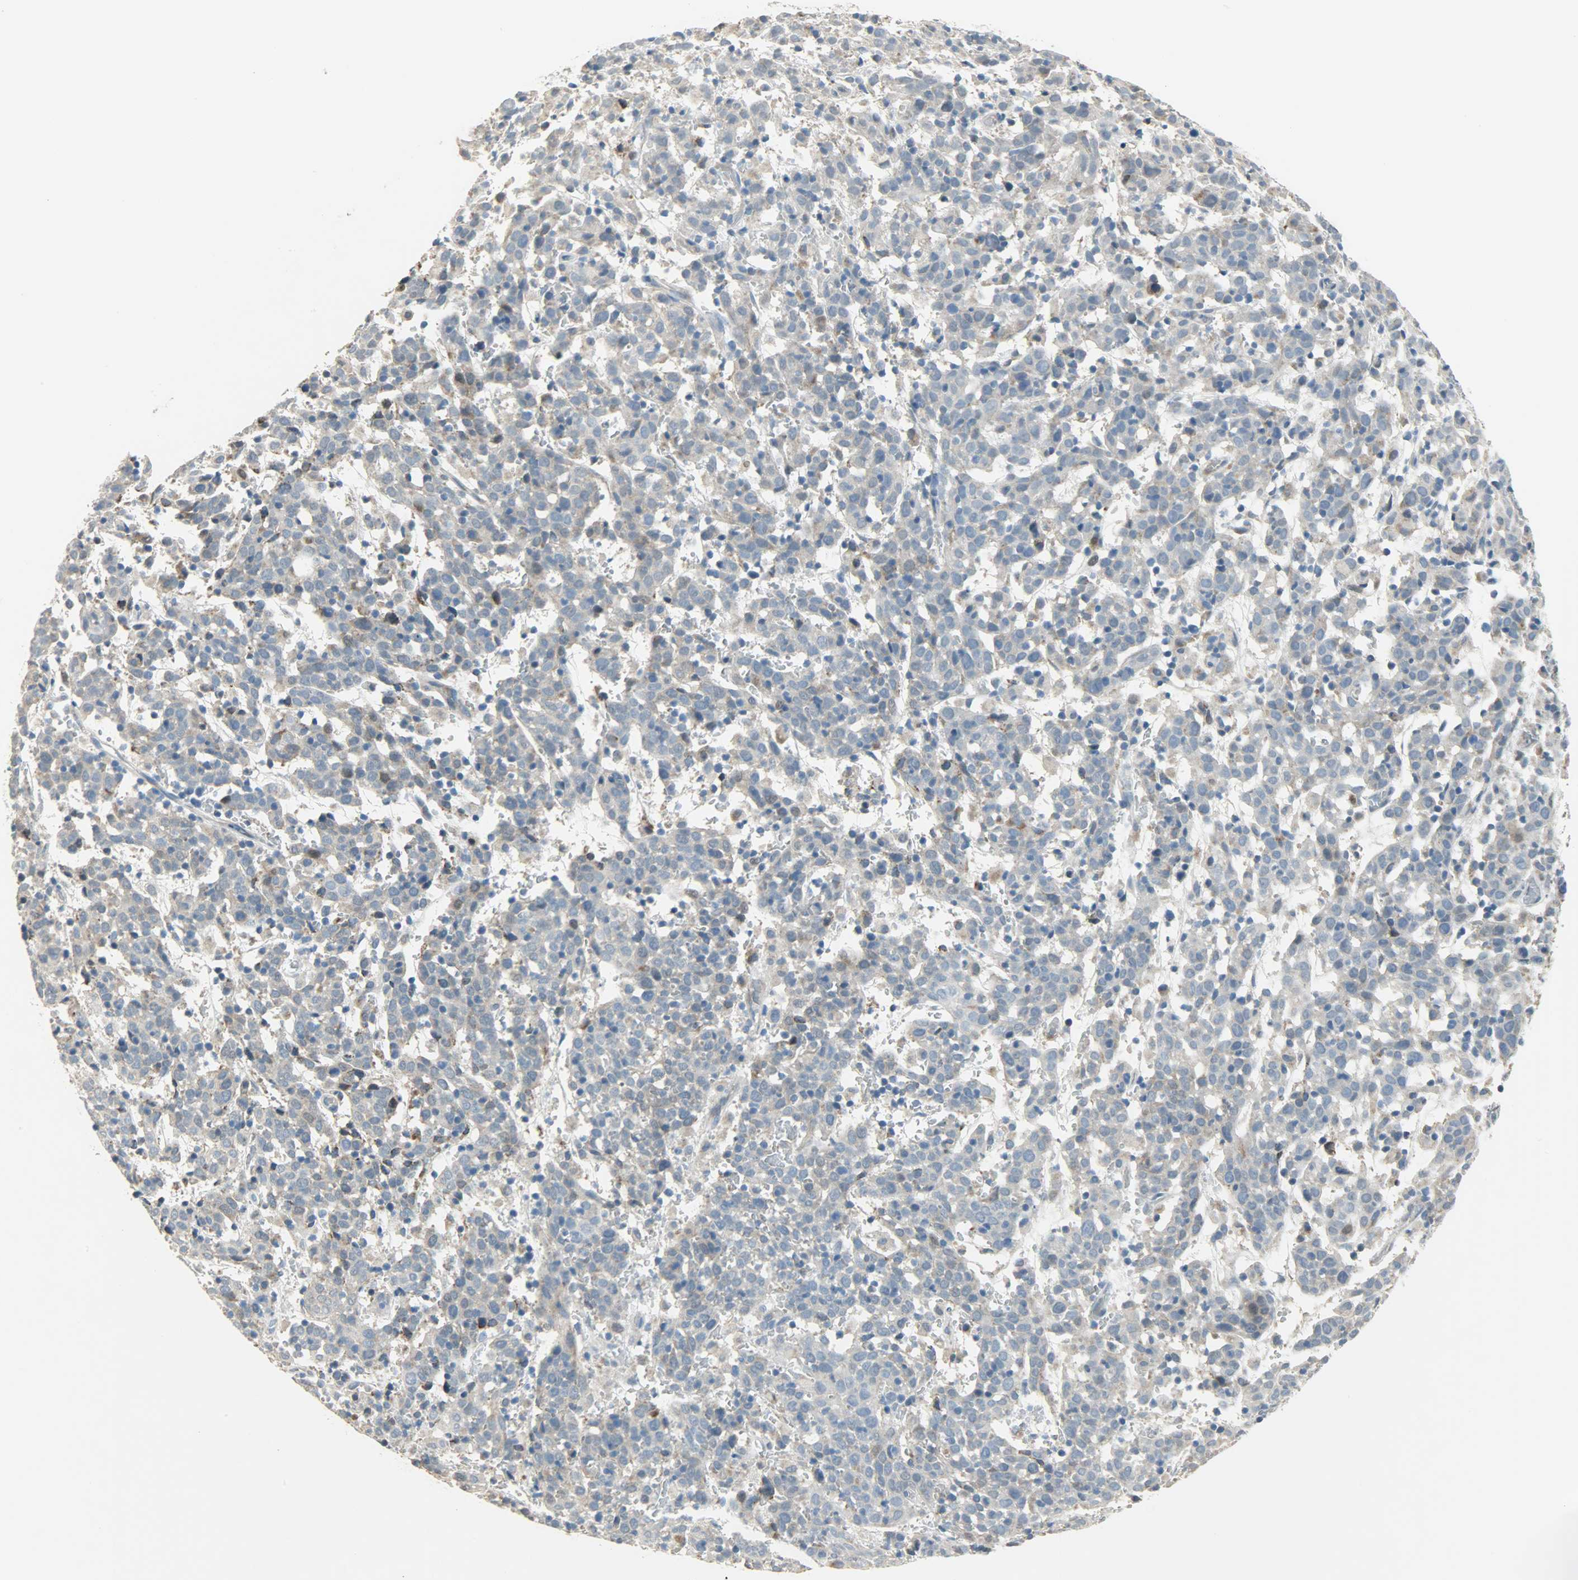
{"staining": {"intensity": "negative", "quantity": "none", "location": "none"}, "tissue": "cervical cancer", "cell_type": "Tumor cells", "image_type": "cancer", "snomed": [{"axis": "morphology", "description": "Normal tissue, NOS"}, {"axis": "morphology", "description": "Squamous cell carcinoma, NOS"}, {"axis": "topography", "description": "Cervix"}], "caption": "Immunohistochemical staining of human cervical cancer demonstrates no significant positivity in tumor cells.", "gene": "PPP1R1B", "patient": {"sex": "female", "age": 67}}